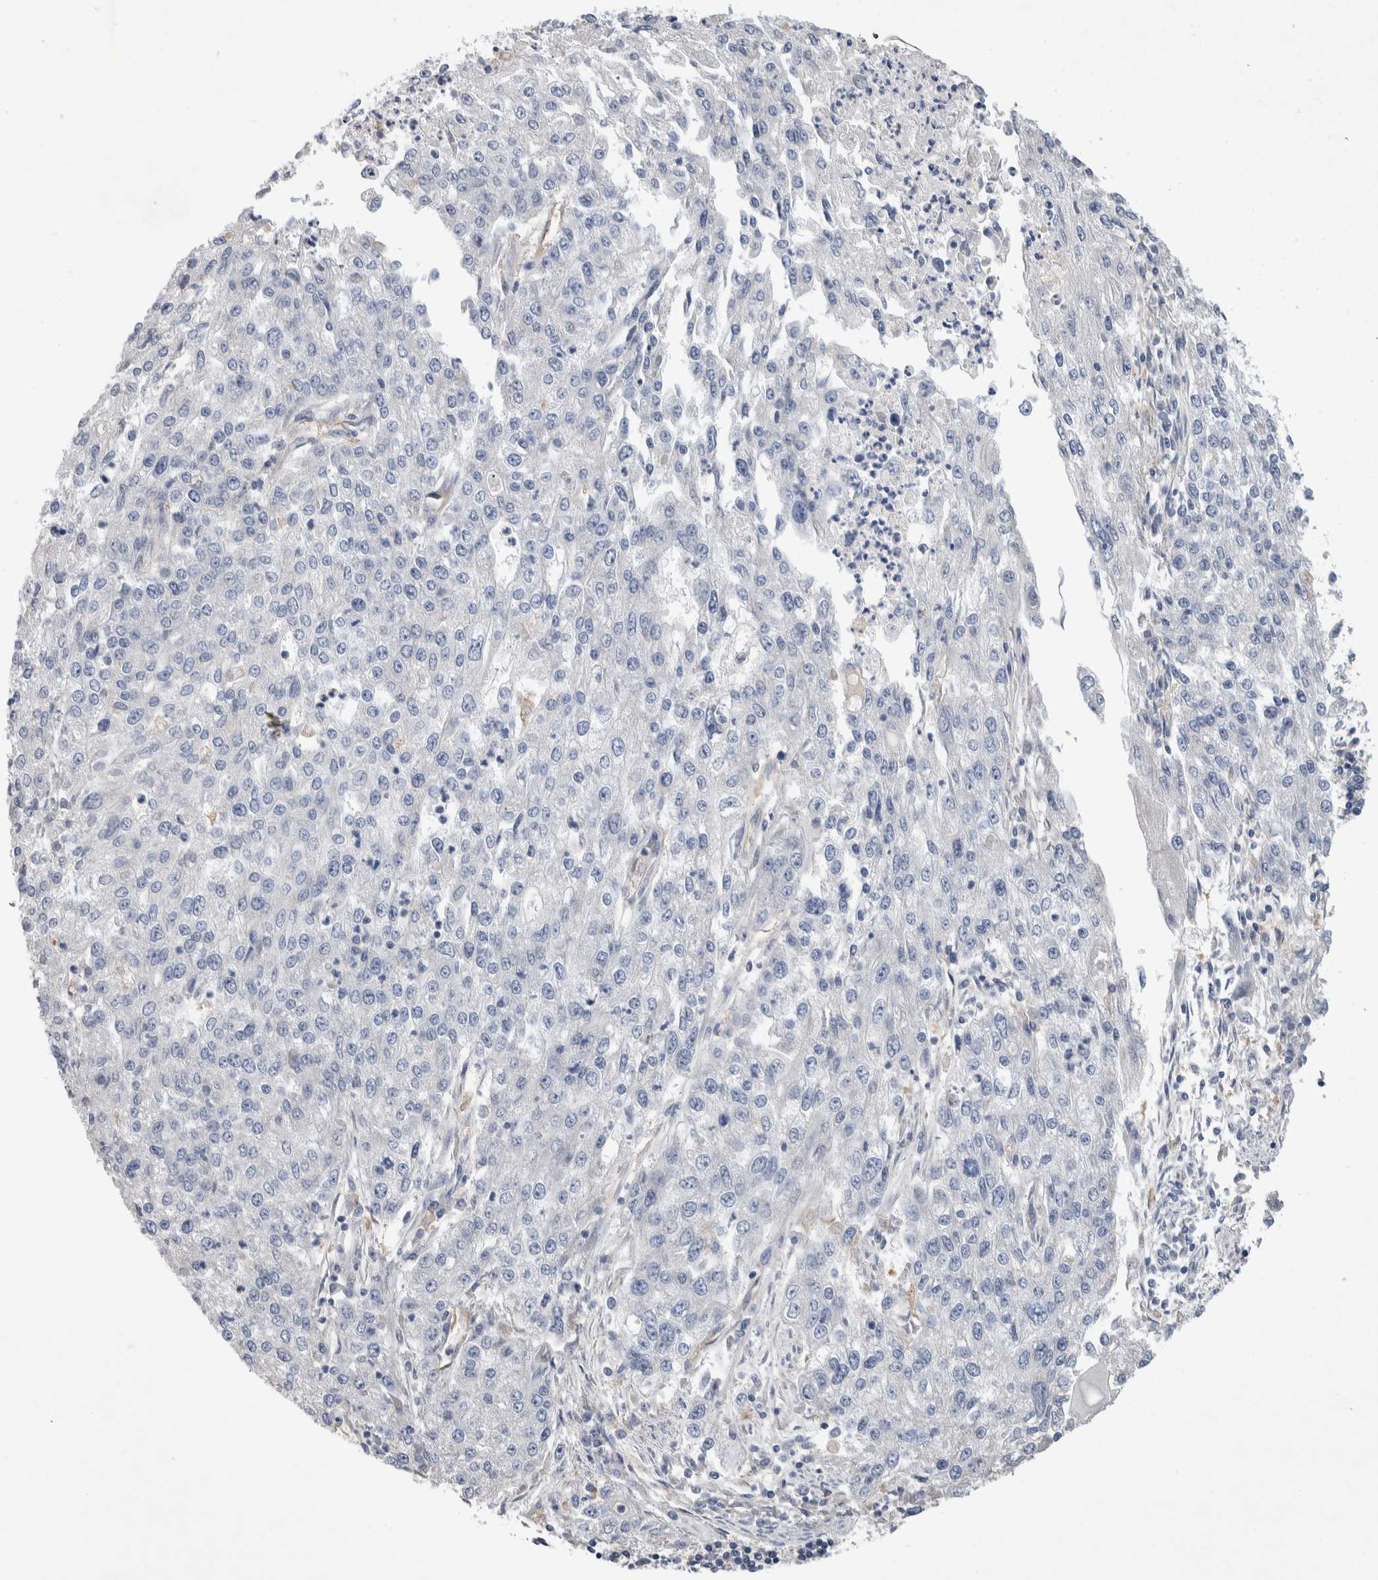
{"staining": {"intensity": "negative", "quantity": "none", "location": "none"}, "tissue": "endometrial cancer", "cell_type": "Tumor cells", "image_type": "cancer", "snomed": [{"axis": "morphology", "description": "Adenocarcinoma, NOS"}, {"axis": "topography", "description": "Endometrium"}], "caption": "Endometrial cancer (adenocarcinoma) was stained to show a protein in brown. There is no significant positivity in tumor cells.", "gene": "CEP131", "patient": {"sex": "female", "age": 49}}